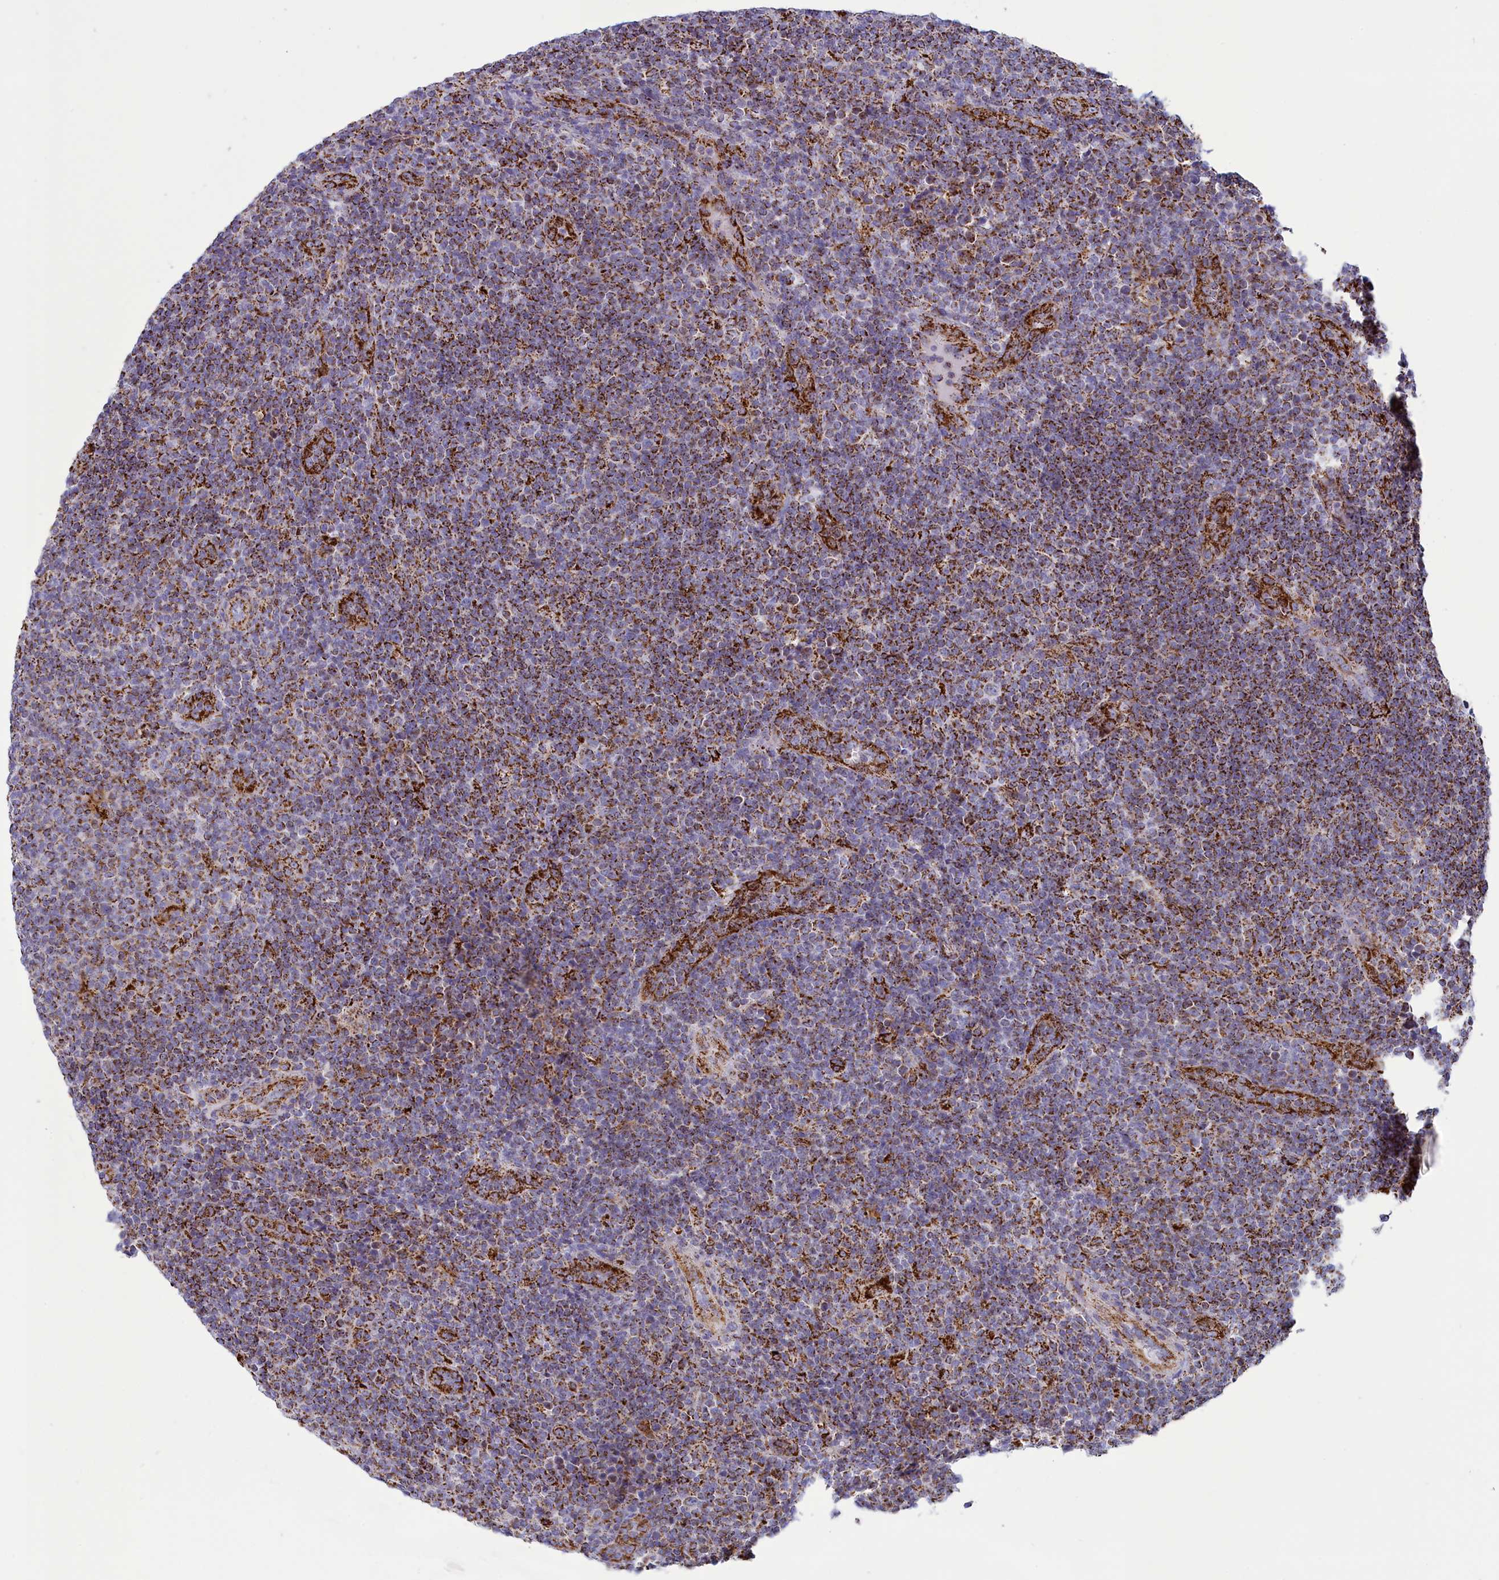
{"staining": {"intensity": "strong", "quantity": "25%-75%", "location": "cytoplasmic/membranous"}, "tissue": "lymphoma", "cell_type": "Tumor cells", "image_type": "cancer", "snomed": [{"axis": "morphology", "description": "Malignant lymphoma, non-Hodgkin's type, Low grade"}, {"axis": "topography", "description": "Lymph node"}], "caption": "Lymphoma stained with a brown dye demonstrates strong cytoplasmic/membranous positive expression in approximately 25%-75% of tumor cells.", "gene": "ISOC2", "patient": {"sex": "male", "age": 66}}